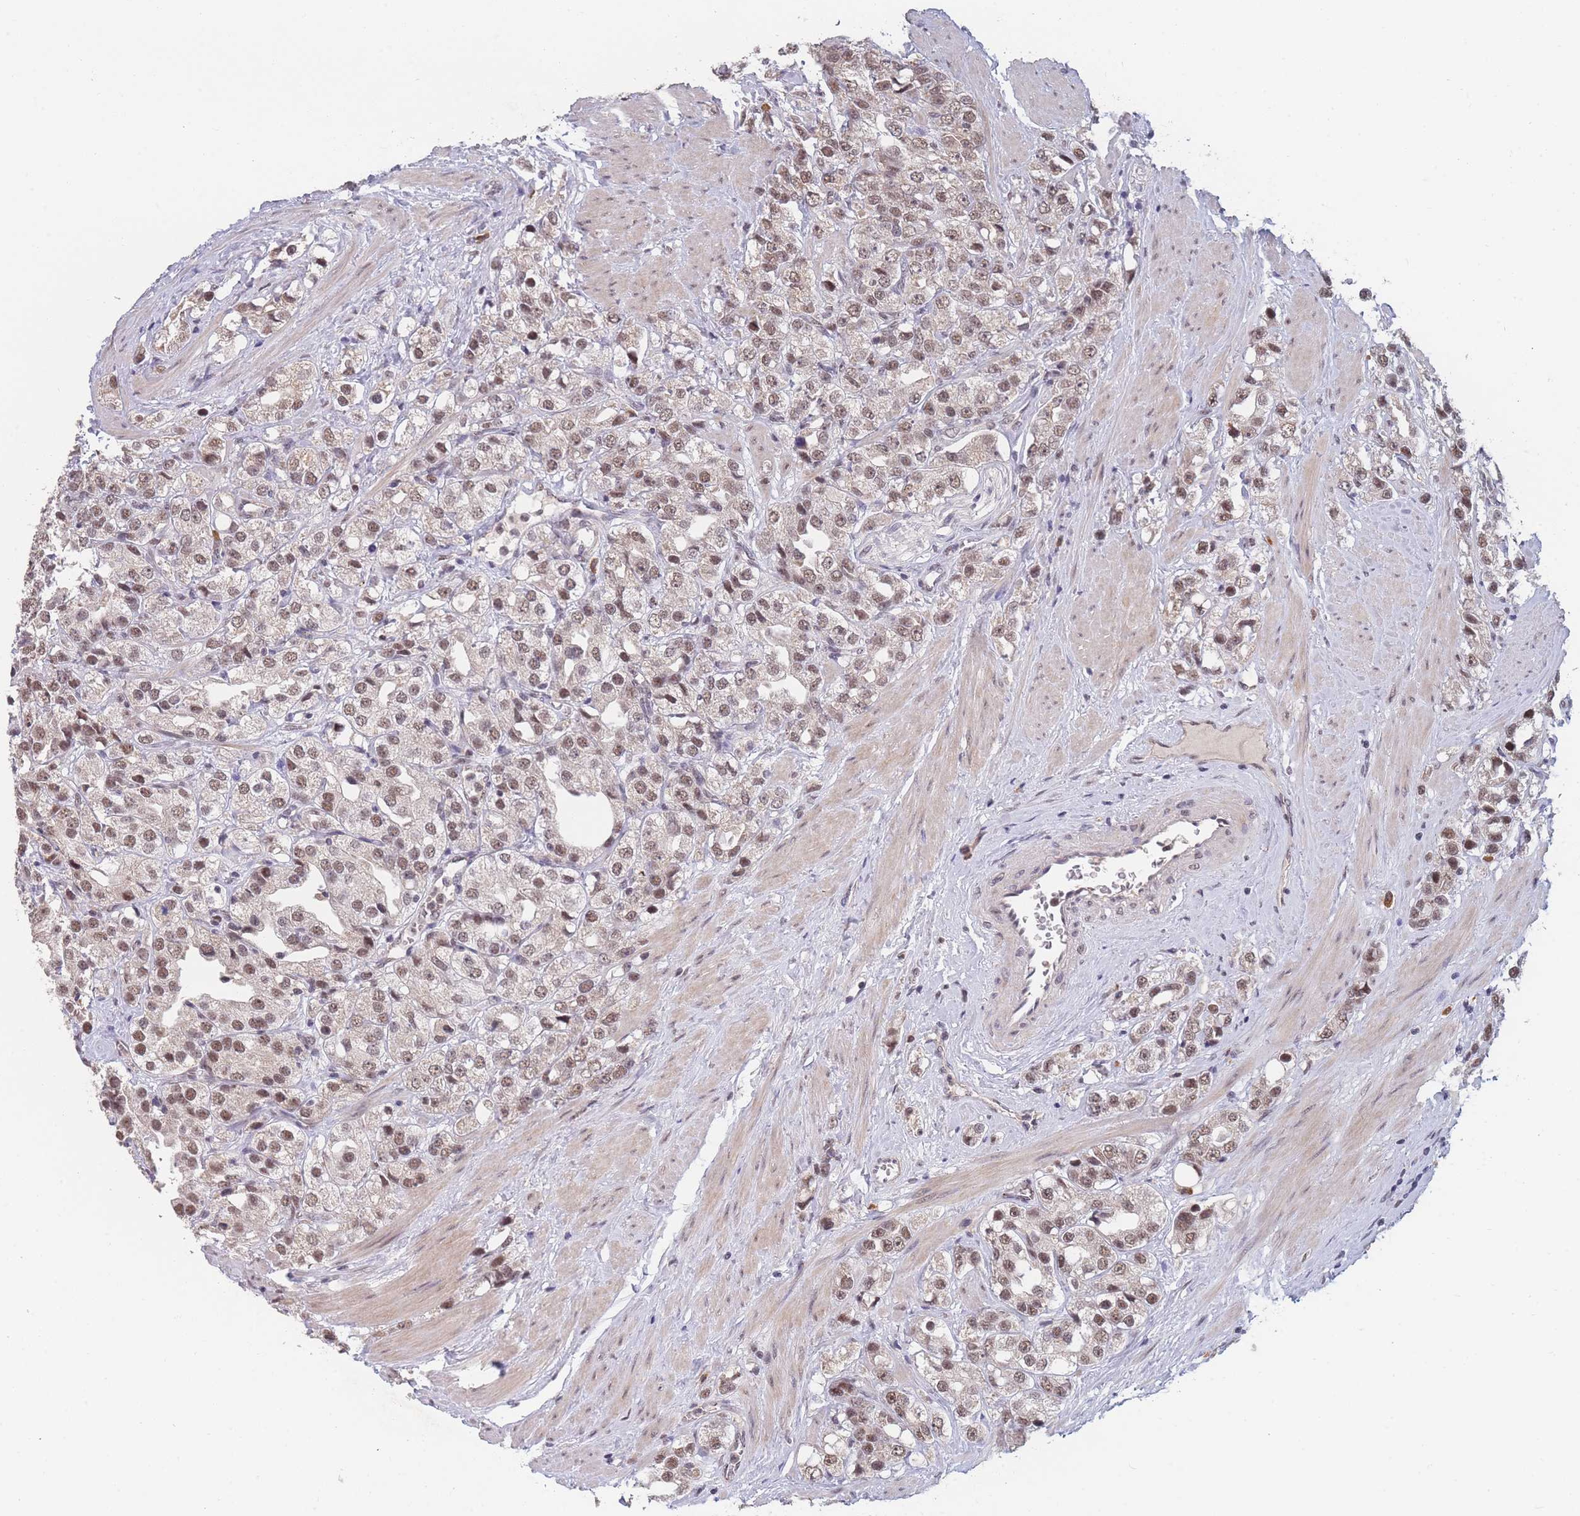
{"staining": {"intensity": "moderate", "quantity": ">75%", "location": "nuclear"}, "tissue": "prostate cancer", "cell_type": "Tumor cells", "image_type": "cancer", "snomed": [{"axis": "morphology", "description": "Adenocarcinoma, NOS"}, {"axis": "topography", "description": "Prostate"}], "caption": "About >75% of tumor cells in human prostate cancer (adenocarcinoma) display moderate nuclear protein expression as visualized by brown immunohistochemical staining.", "gene": "SNRPA1", "patient": {"sex": "male", "age": 79}}